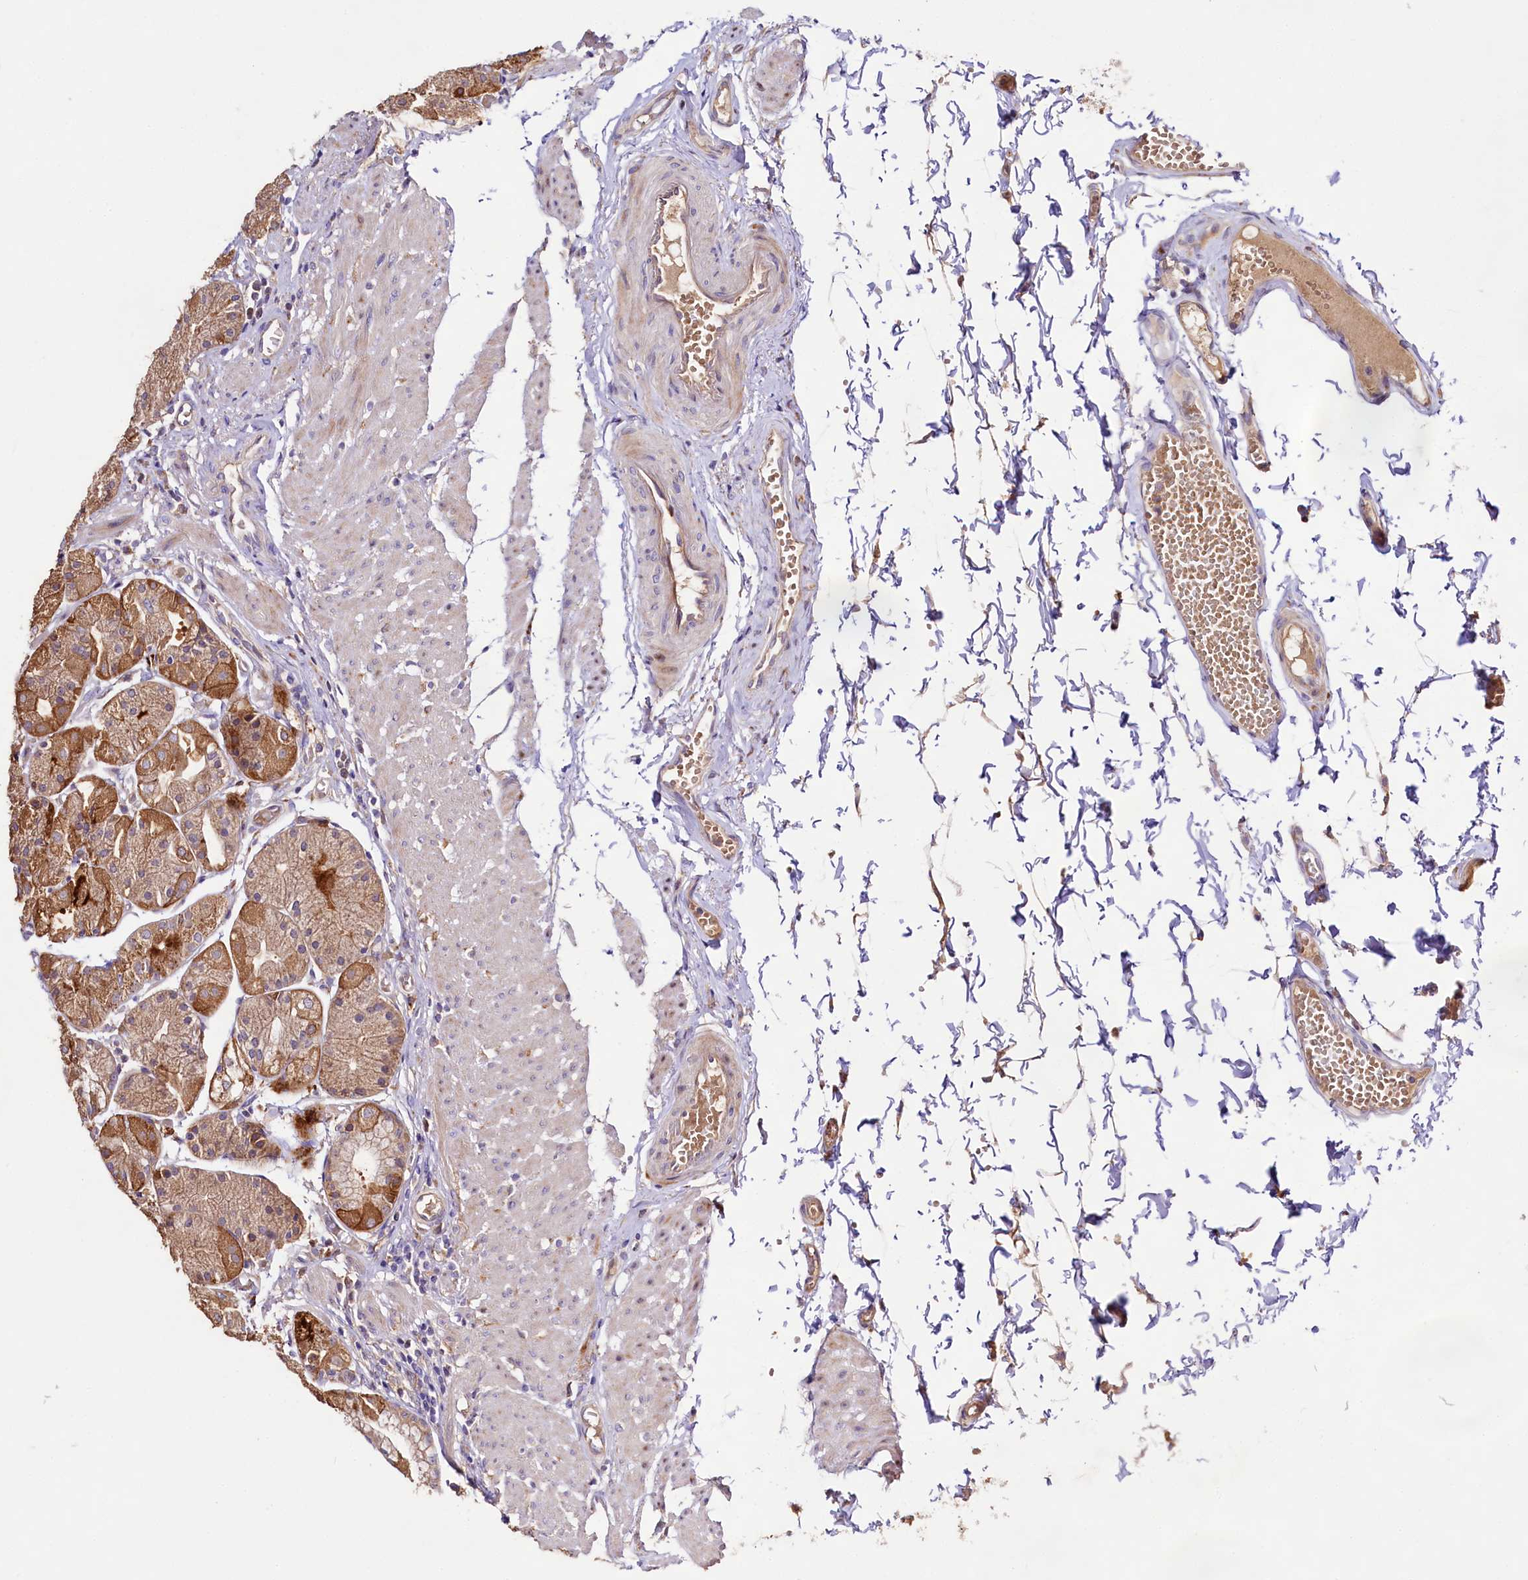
{"staining": {"intensity": "moderate", "quantity": "25%-75%", "location": "cytoplasmic/membranous"}, "tissue": "stomach", "cell_type": "Glandular cells", "image_type": "normal", "snomed": [{"axis": "morphology", "description": "Normal tissue, NOS"}, {"axis": "topography", "description": "Stomach, upper"}], "caption": "Immunohistochemical staining of benign human stomach displays medium levels of moderate cytoplasmic/membranous expression in about 25%-75% of glandular cells.", "gene": "DMXL2", "patient": {"sex": "male", "age": 72}}